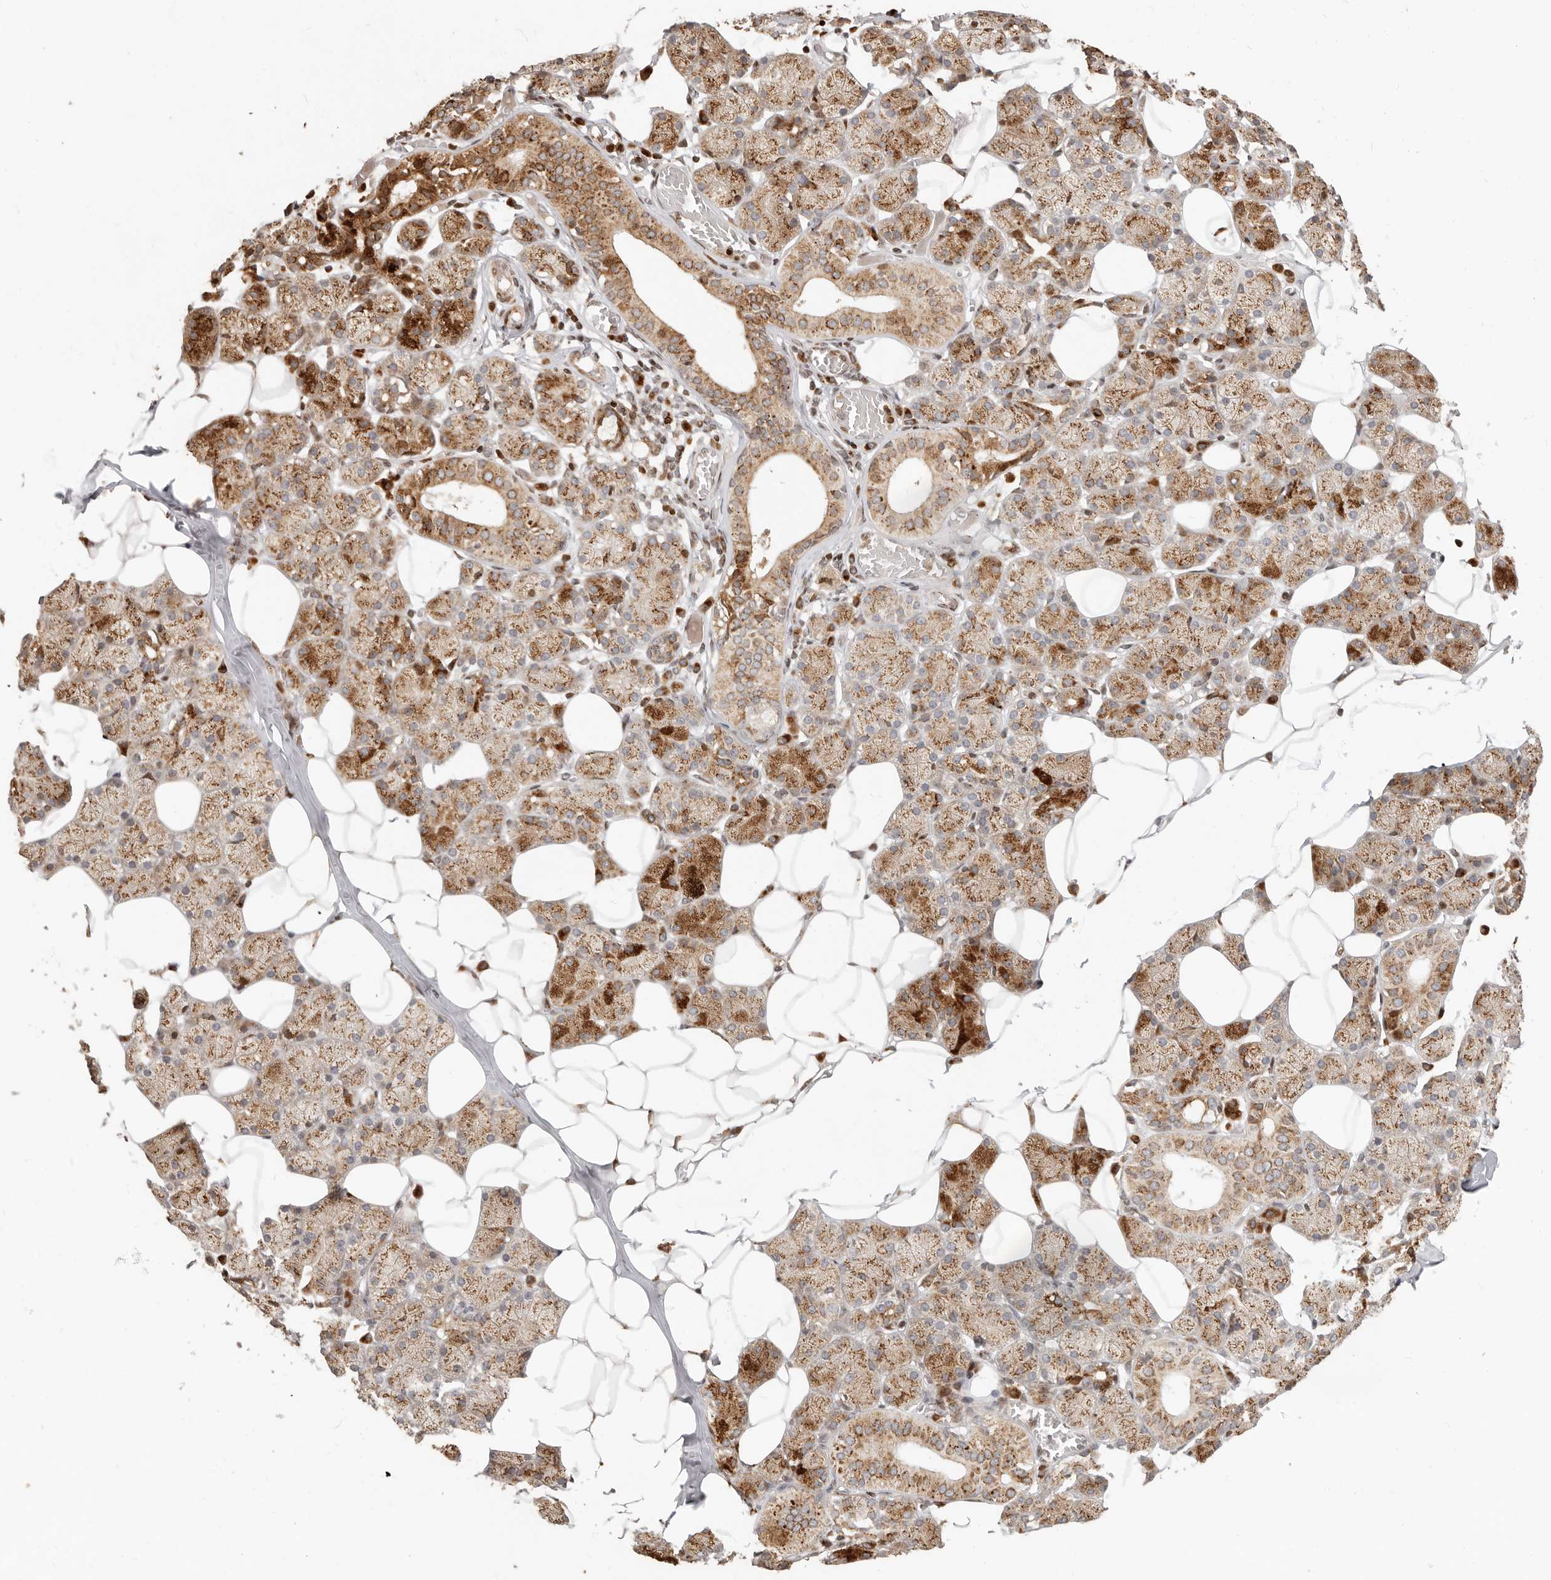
{"staining": {"intensity": "strong", "quantity": "25%-75%", "location": "cytoplasmic/membranous"}, "tissue": "salivary gland", "cell_type": "Glandular cells", "image_type": "normal", "snomed": [{"axis": "morphology", "description": "Normal tissue, NOS"}, {"axis": "topography", "description": "Salivary gland"}], "caption": "DAB immunohistochemical staining of benign human salivary gland shows strong cytoplasmic/membranous protein staining in approximately 25%-75% of glandular cells.", "gene": "TRIM4", "patient": {"sex": "female", "age": 33}}